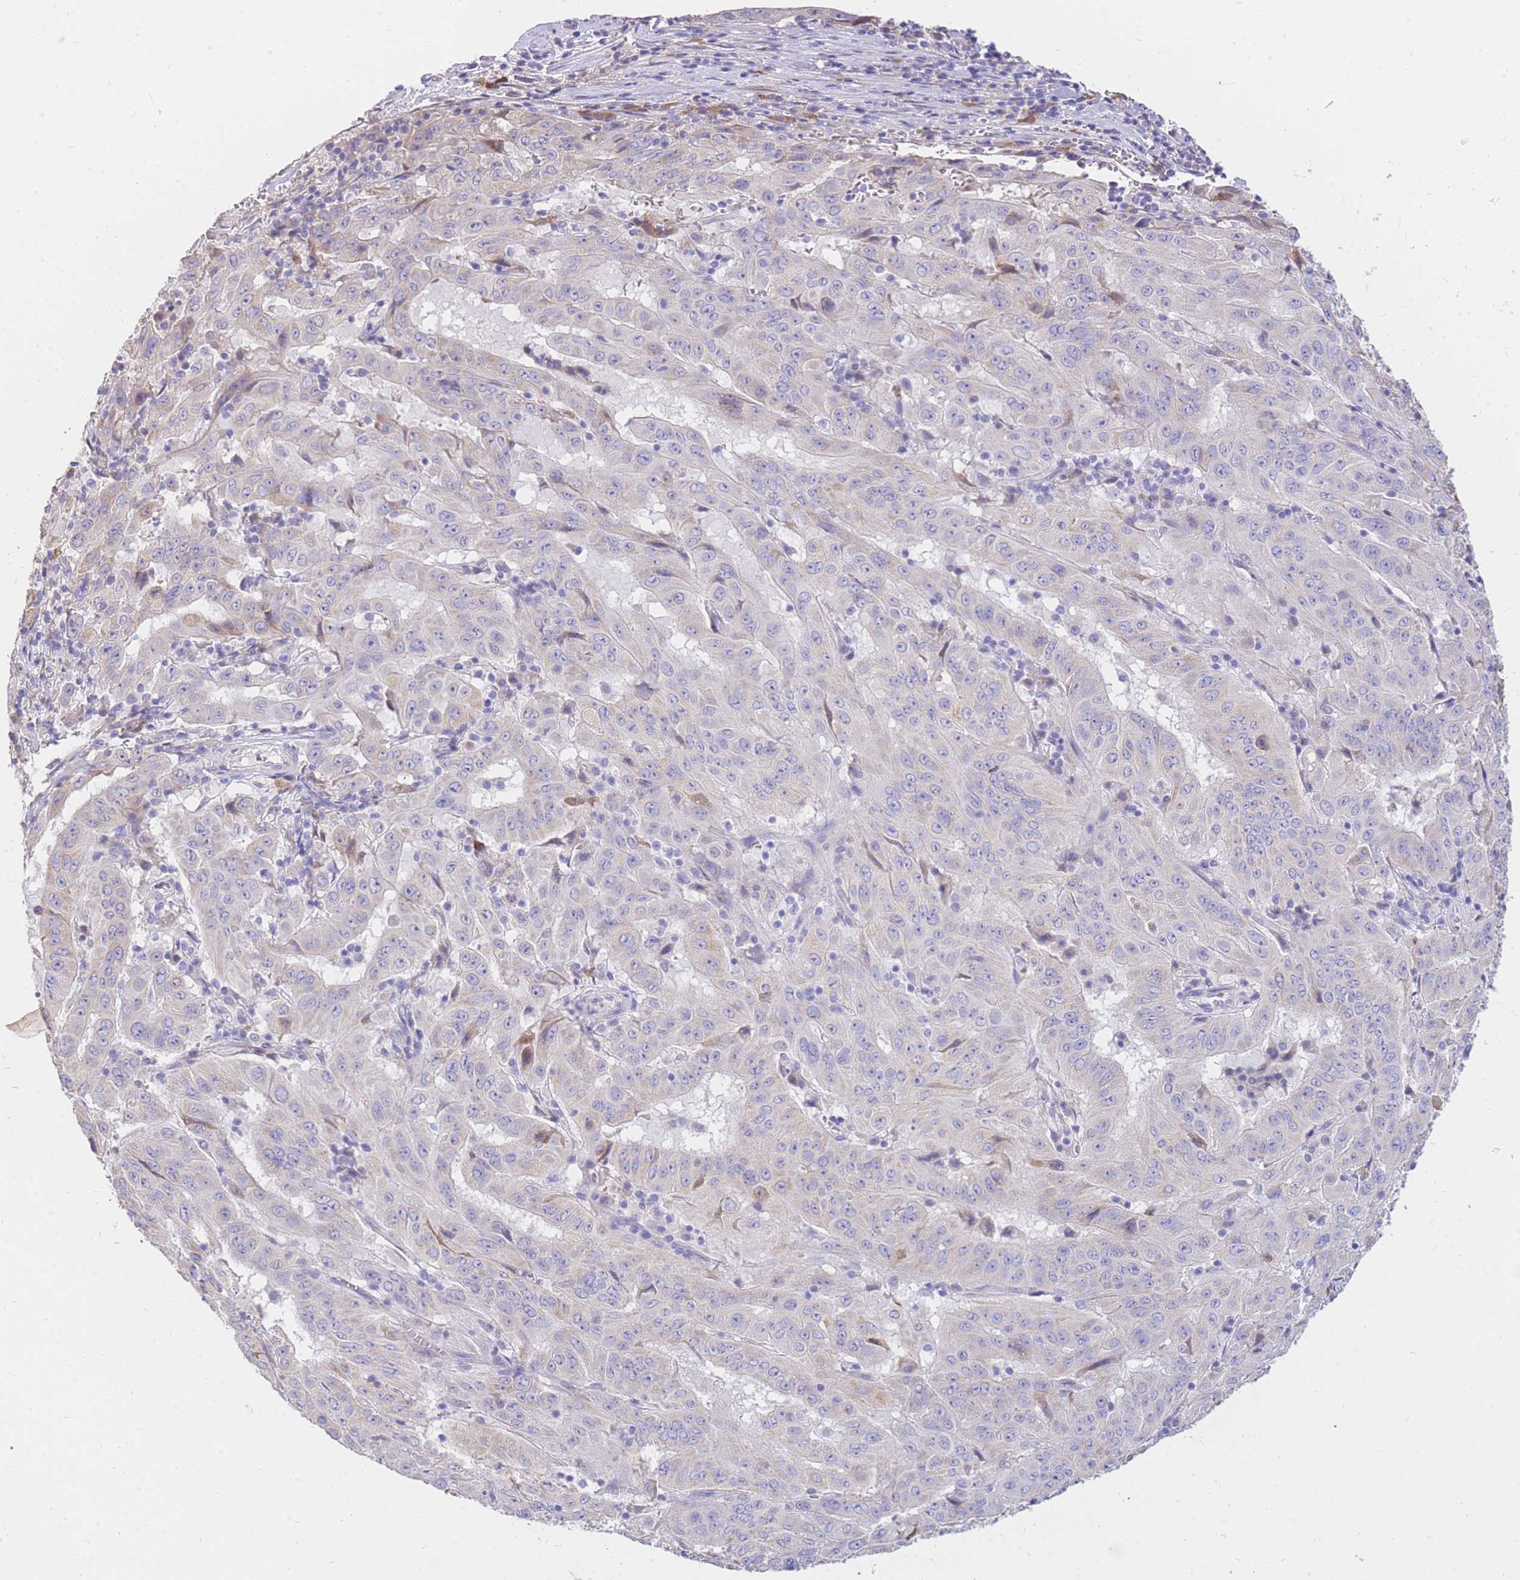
{"staining": {"intensity": "moderate", "quantity": "<25%", "location": "cytoplasmic/membranous"}, "tissue": "pancreatic cancer", "cell_type": "Tumor cells", "image_type": "cancer", "snomed": [{"axis": "morphology", "description": "Adenocarcinoma, NOS"}, {"axis": "topography", "description": "Pancreas"}], "caption": "IHC staining of pancreatic adenocarcinoma, which demonstrates low levels of moderate cytoplasmic/membranous positivity in about <25% of tumor cells indicating moderate cytoplasmic/membranous protein positivity. The staining was performed using DAB (brown) for protein detection and nuclei were counterstained in hematoxylin (blue).", "gene": "C2orf88", "patient": {"sex": "male", "age": 63}}